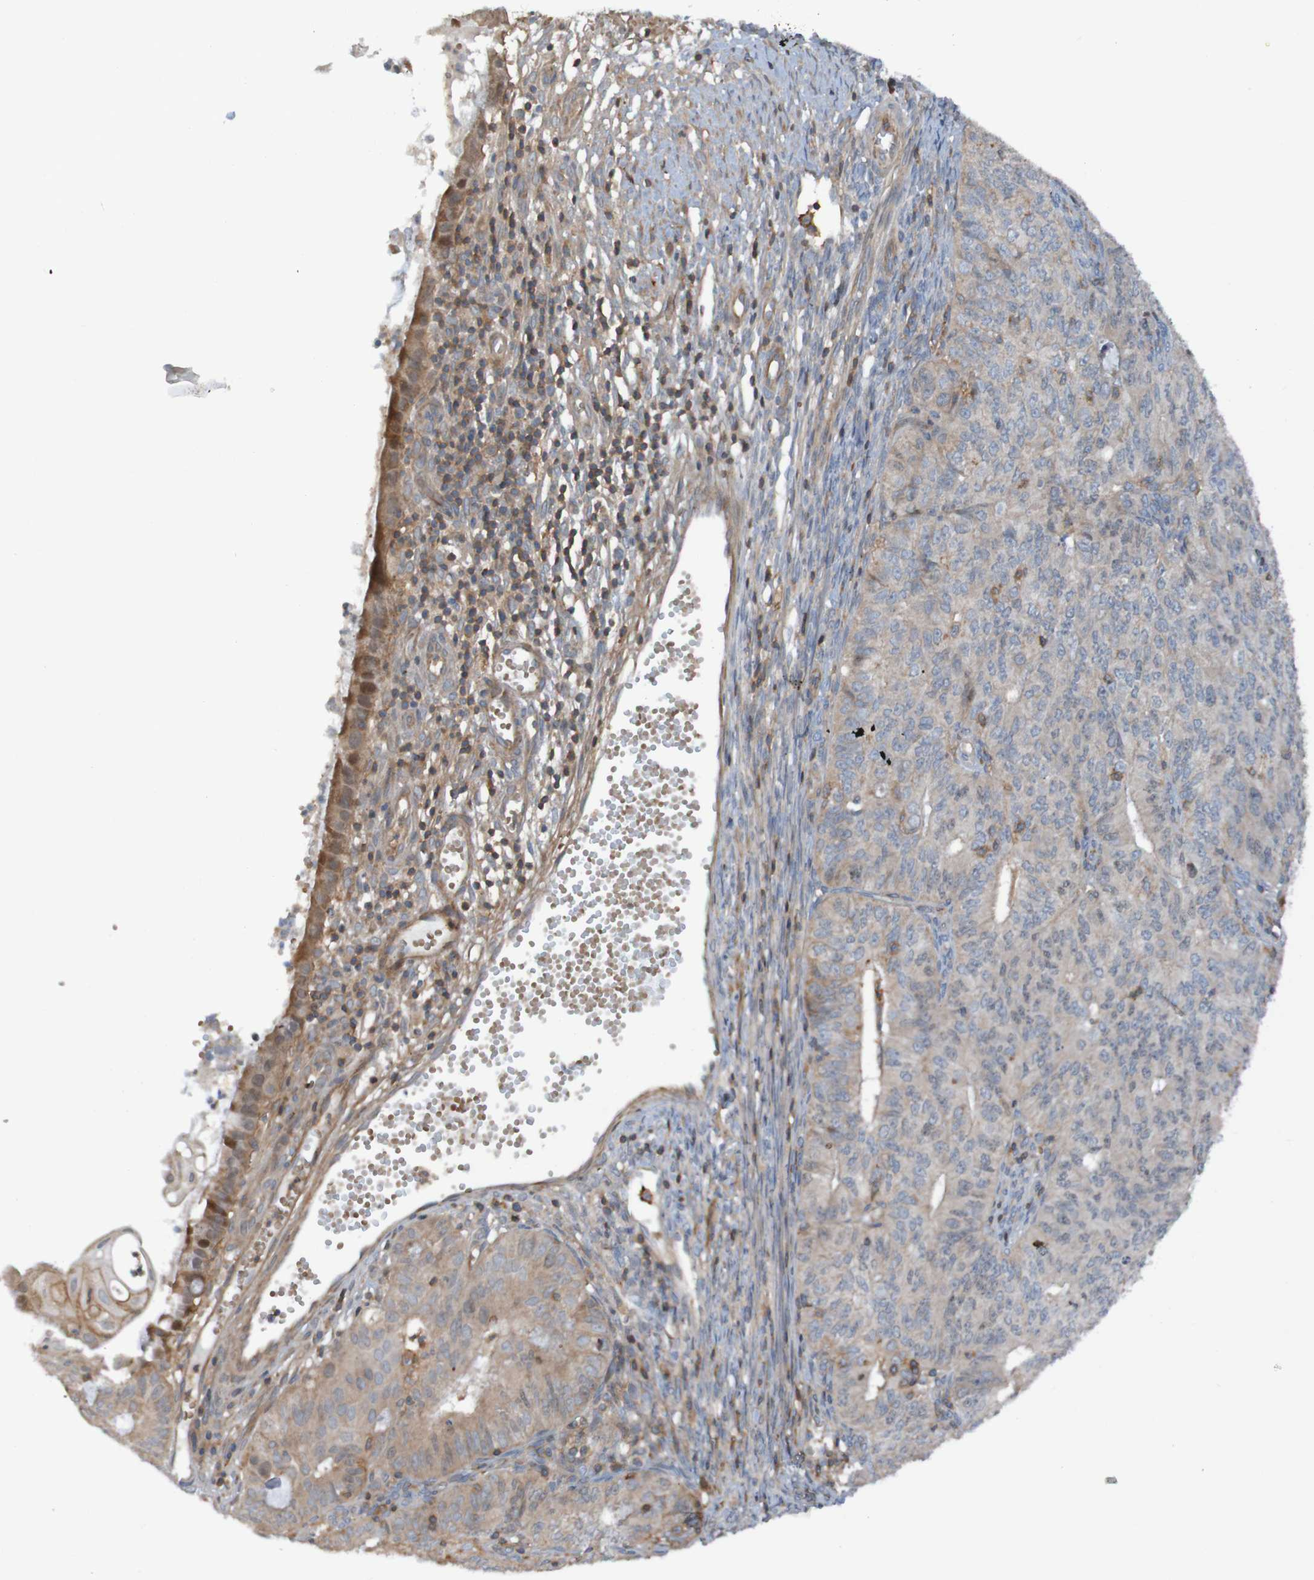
{"staining": {"intensity": "weak", "quantity": ">75%", "location": "cytoplasmic/membranous"}, "tissue": "endometrial cancer", "cell_type": "Tumor cells", "image_type": "cancer", "snomed": [{"axis": "morphology", "description": "Adenocarcinoma, NOS"}, {"axis": "topography", "description": "Endometrium"}], "caption": "Immunohistochemical staining of human endometrial cancer demonstrates low levels of weak cytoplasmic/membranous protein expression in about >75% of tumor cells. The protein is stained brown, and the nuclei are stained in blue (DAB (3,3'-diaminobenzidine) IHC with brightfield microscopy, high magnification).", "gene": "PDGFB", "patient": {"sex": "female", "age": 32}}